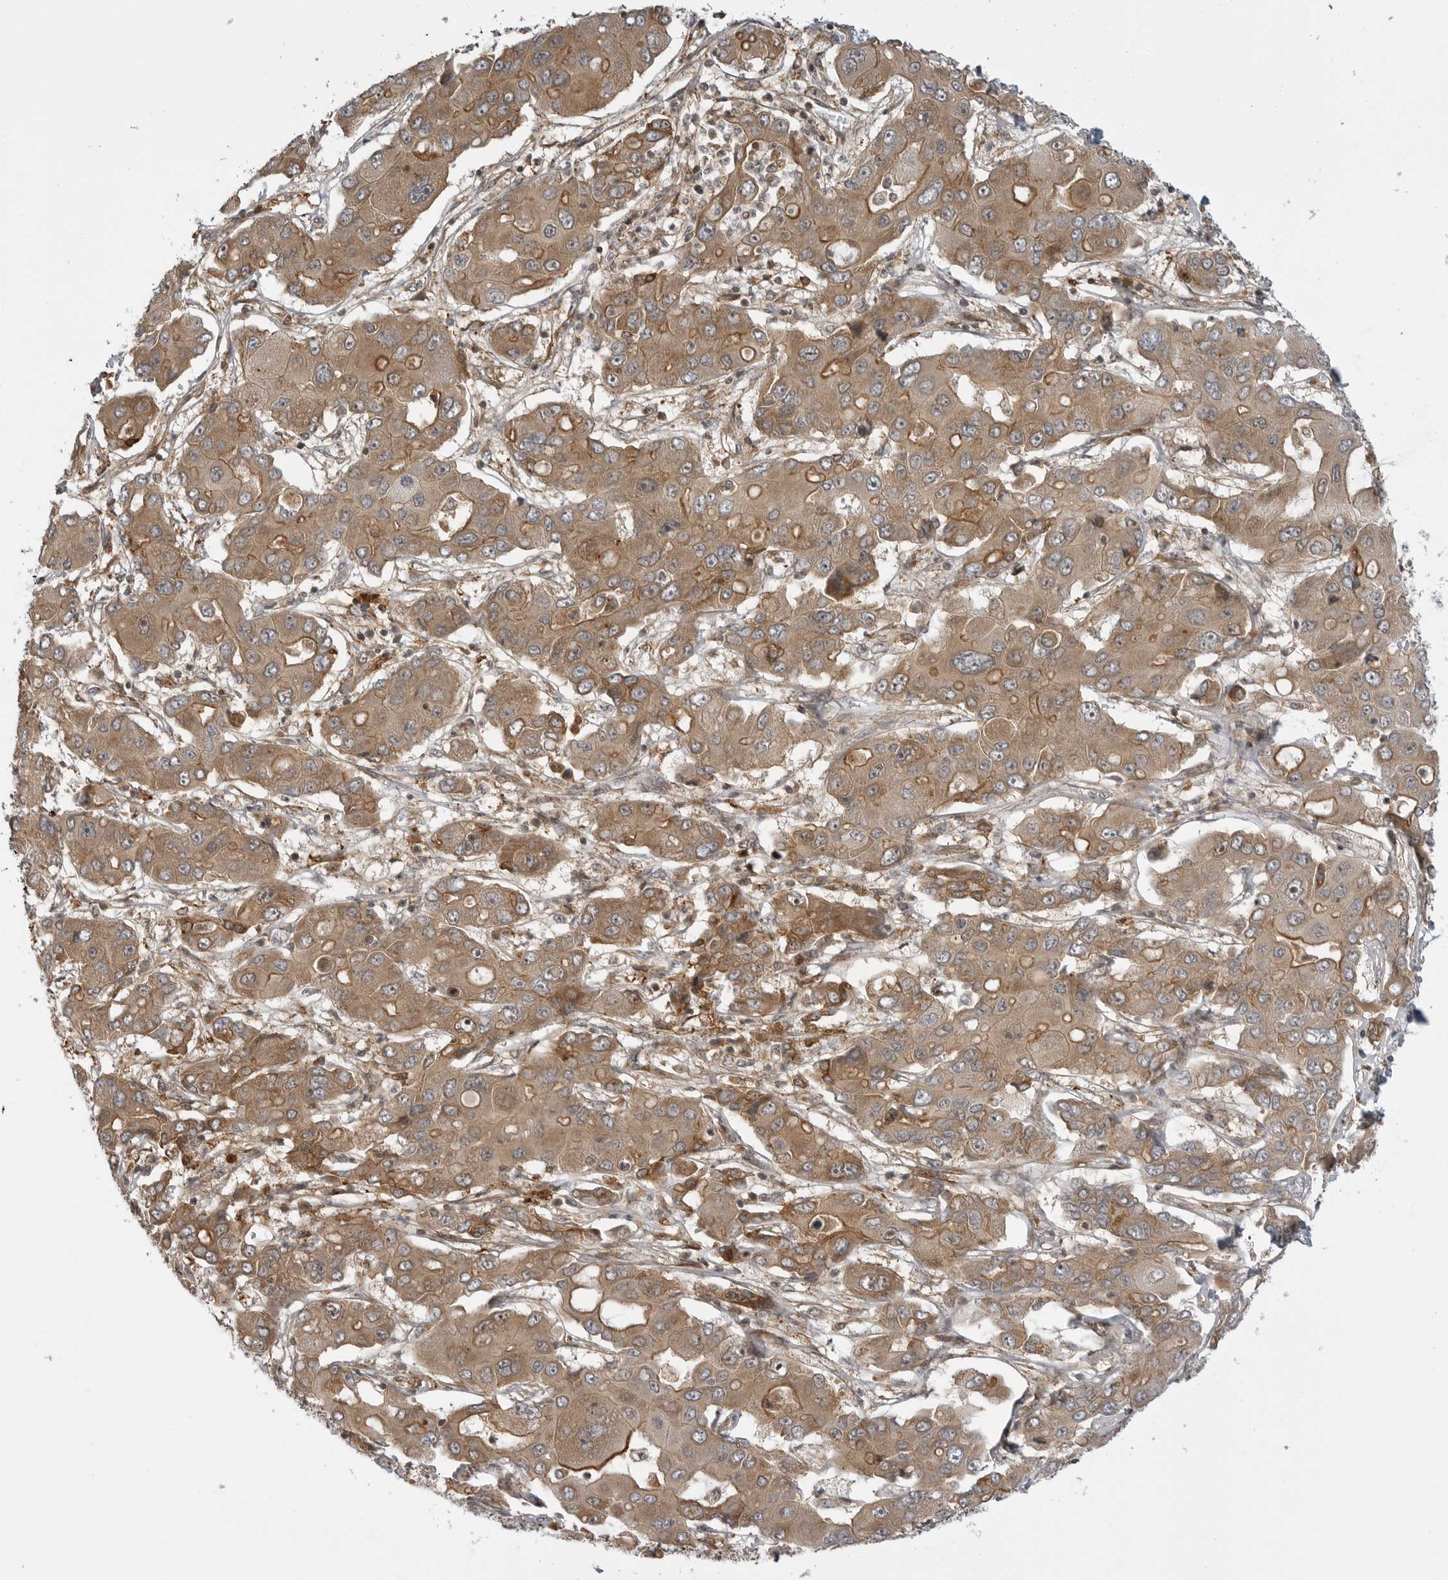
{"staining": {"intensity": "moderate", "quantity": ">75%", "location": "cytoplasmic/membranous"}, "tissue": "liver cancer", "cell_type": "Tumor cells", "image_type": "cancer", "snomed": [{"axis": "morphology", "description": "Cholangiocarcinoma"}, {"axis": "topography", "description": "Liver"}], "caption": "Immunohistochemistry histopathology image of neoplastic tissue: liver cholangiocarcinoma stained using immunohistochemistry (IHC) shows medium levels of moderate protein expression localized specifically in the cytoplasmic/membranous of tumor cells, appearing as a cytoplasmic/membranous brown color.", "gene": "LRRC45", "patient": {"sex": "male", "age": 67}}